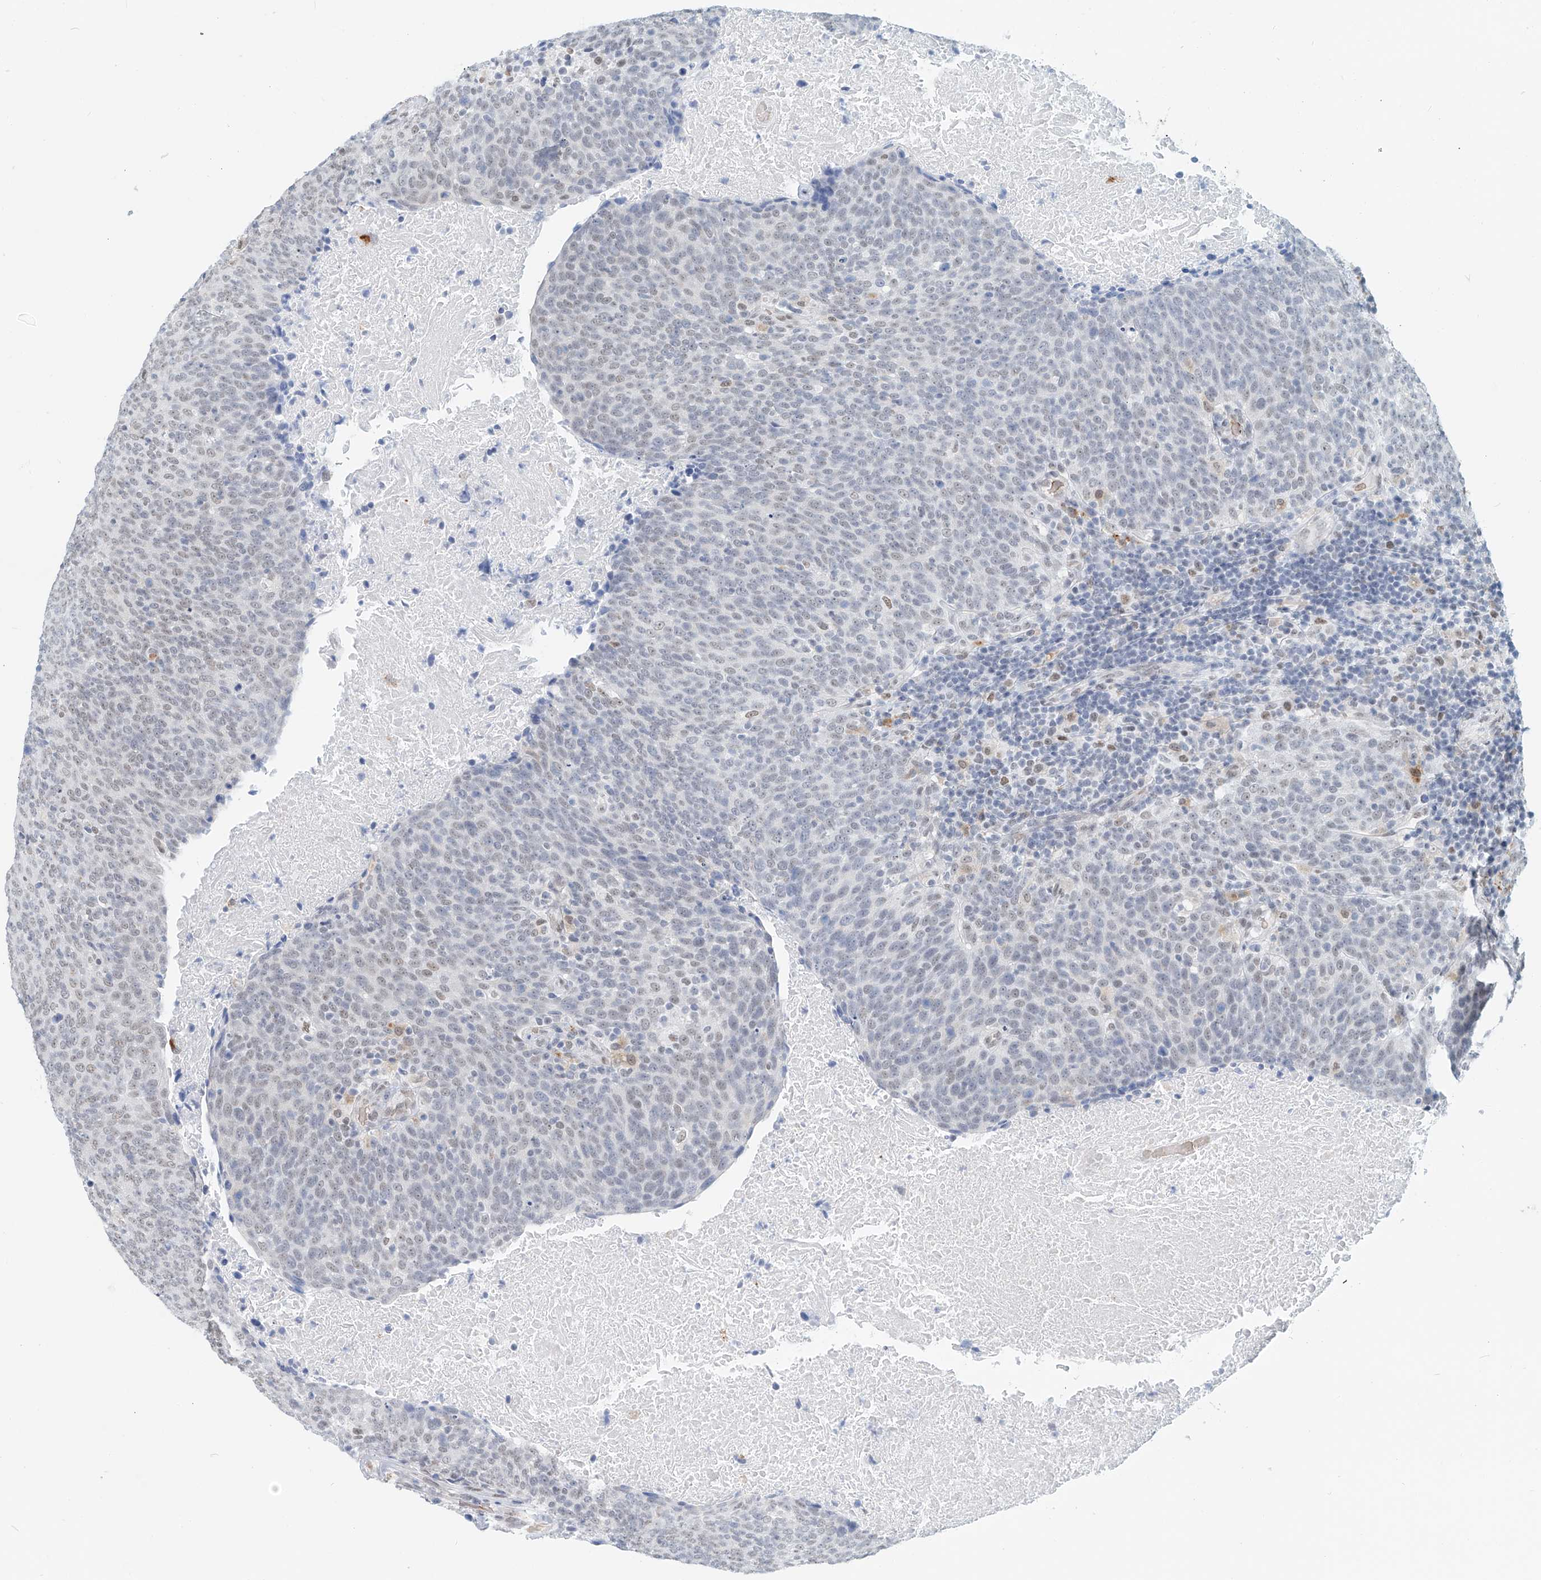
{"staining": {"intensity": "negative", "quantity": "none", "location": "none"}, "tissue": "head and neck cancer", "cell_type": "Tumor cells", "image_type": "cancer", "snomed": [{"axis": "morphology", "description": "Squamous cell carcinoma, NOS"}, {"axis": "morphology", "description": "Squamous cell carcinoma, metastatic, NOS"}, {"axis": "topography", "description": "Lymph node"}, {"axis": "topography", "description": "Head-Neck"}], "caption": "There is no significant positivity in tumor cells of head and neck cancer (squamous cell carcinoma). Nuclei are stained in blue.", "gene": "SASH1", "patient": {"sex": "male", "age": 62}}